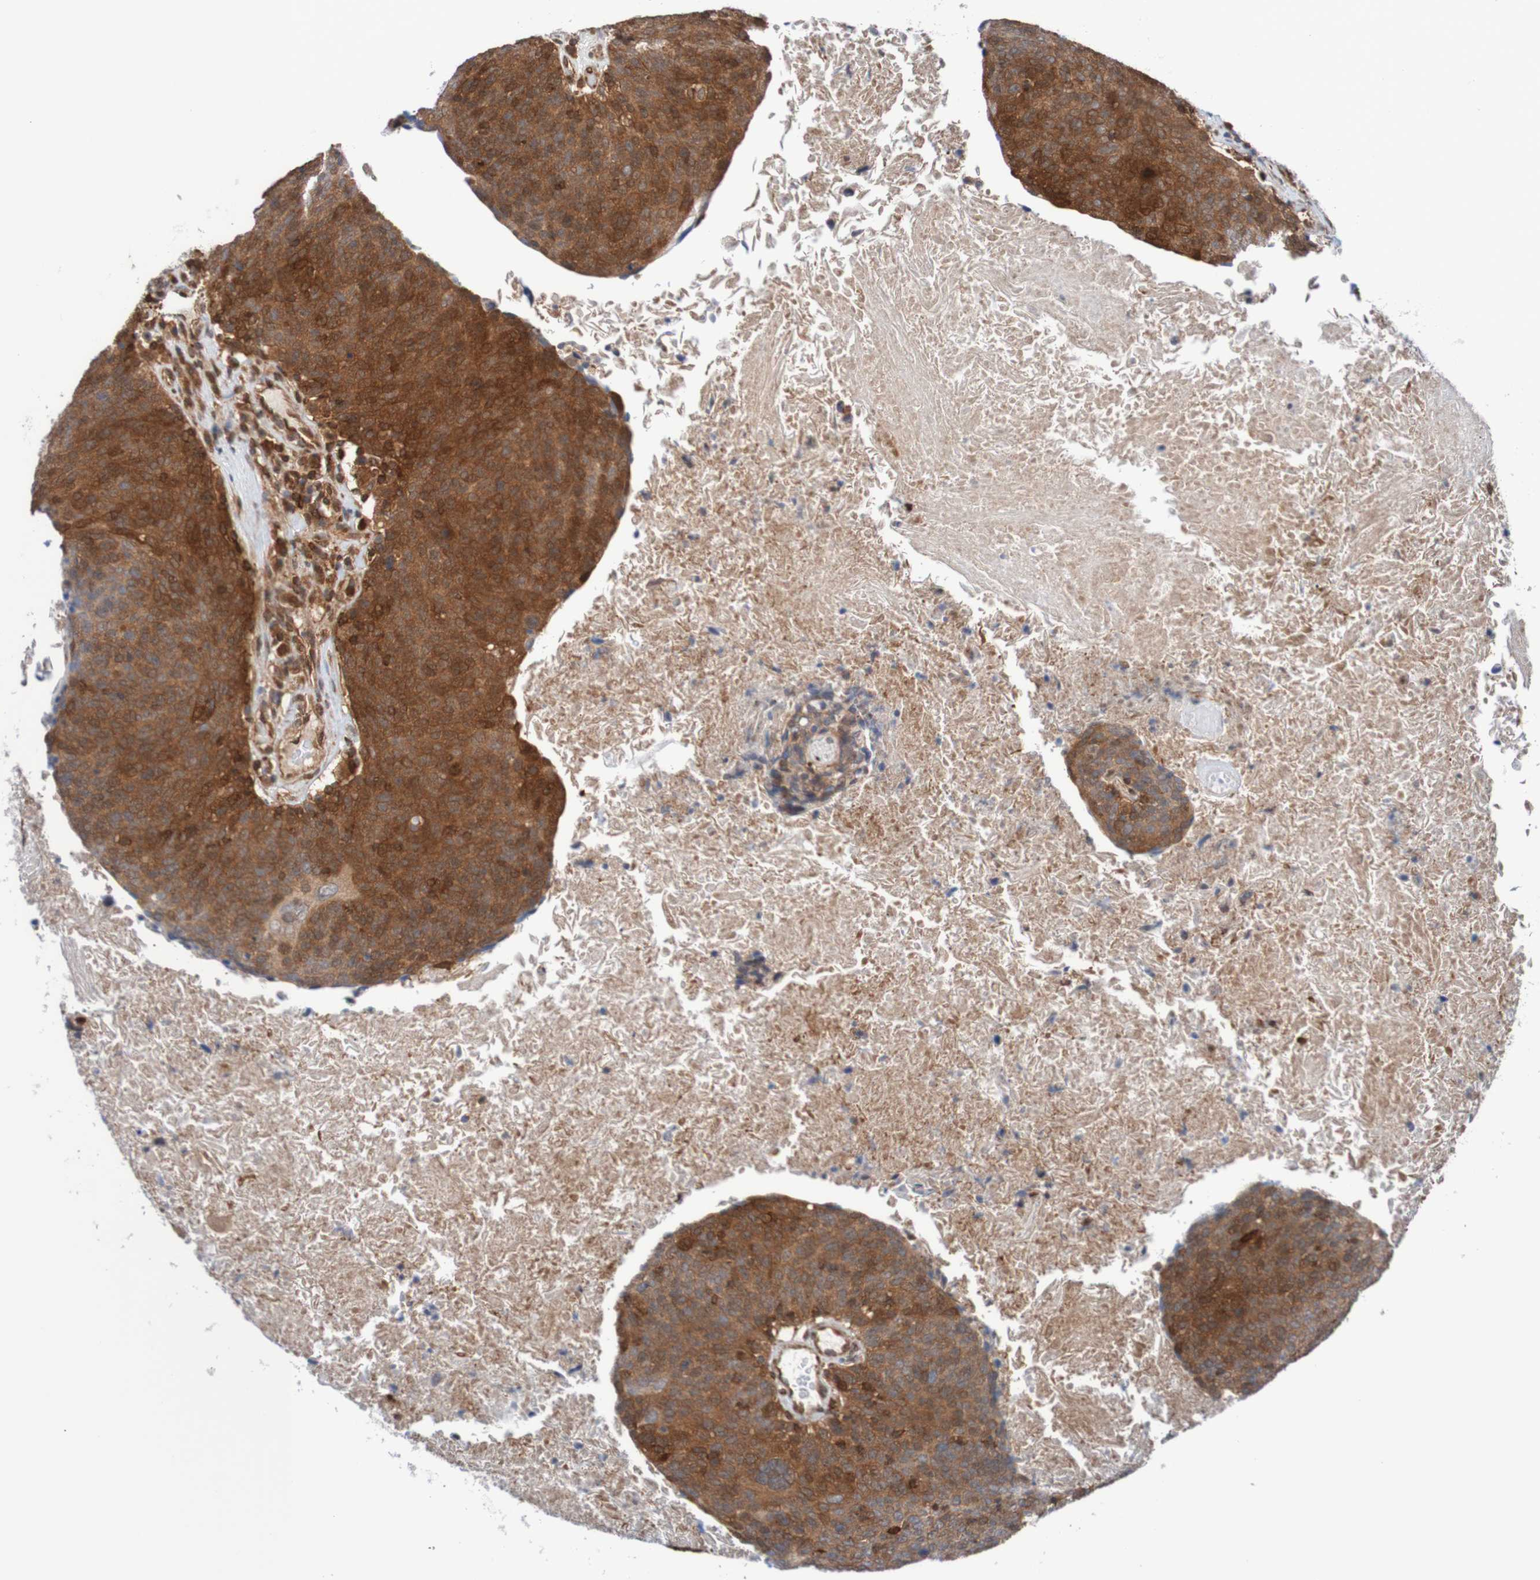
{"staining": {"intensity": "moderate", "quantity": ">75%", "location": "cytoplasmic/membranous"}, "tissue": "head and neck cancer", "cell_type": "Tumor cells", "image_type": "cancer", "snomed": [{"axis": "morphology", "description": "Squamous cell carcinoma, NOS"}, {"axis": "morphology", "description": "Squamous cell carcinoma, metastatic, NOS"}, {"axis": "topography", "description": "Lymph node"}, {"axis": "topography", "description": "Head-Neck"}], "caption": "The photomicrograph displays immunohistochemical staining of metastatic squamous cell carcinoma (head and neck). There is moderate cytoplasmic/membranous expression is present in approximately >75% of tumor cells.", "gene": "RIGI", "patient": {"sex": "male", "age": 62}}